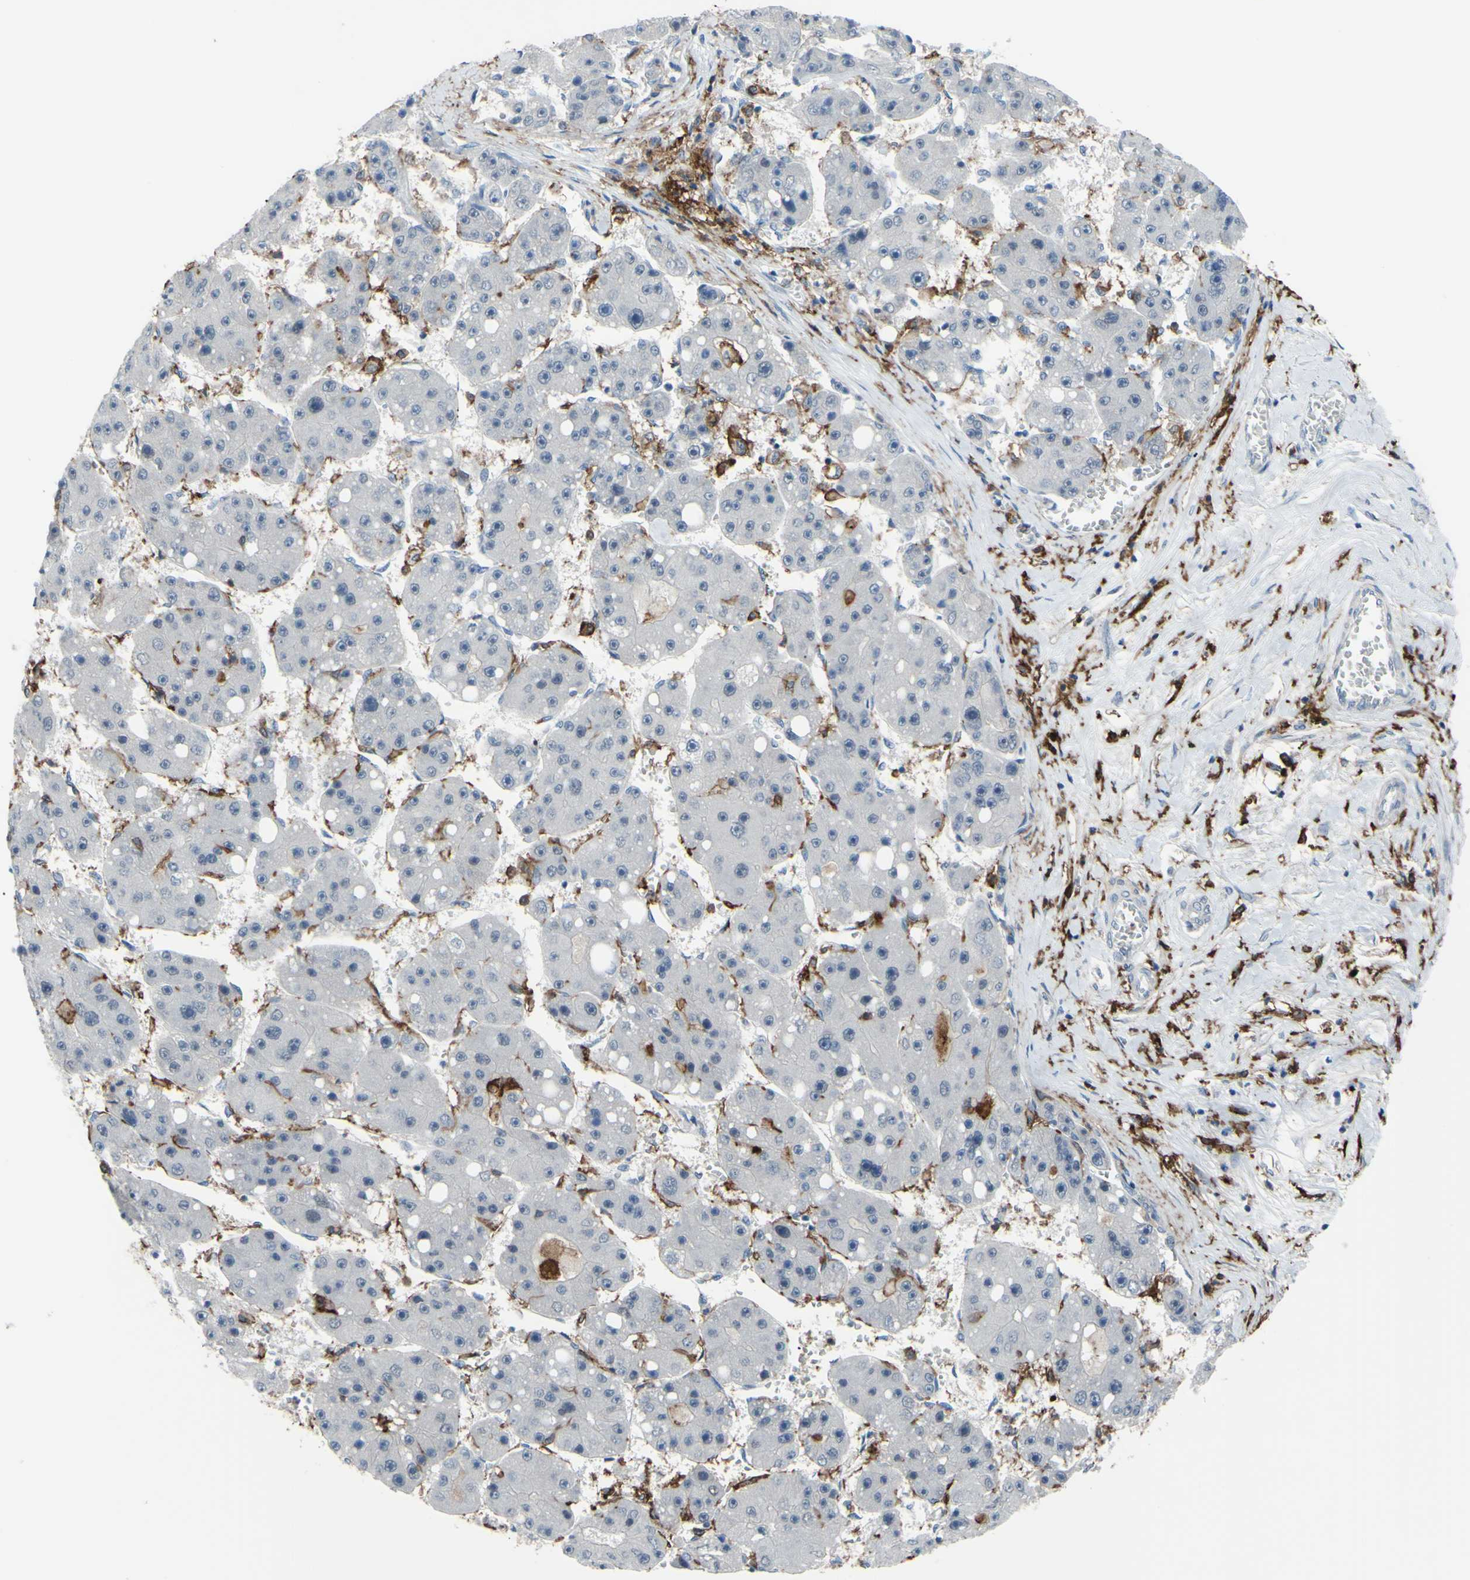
{"staining": {"intensity": "negative", "quantity": "none", "location": "none"}, "tissue": "liver cancer", "cell_type": "Tumor cells", "image_type": "cancer", "snomed": [{"axis": "morphology", "description": "Carcinoma, Hepatocellular, NOS"}, {"axis": "topography", "description": "Liver"}], "caption": "A micrograph of liver cancer (hepatocellular carcinoma) stained for a protein demonstrates no brown staining in tumor cells. (DAB IHC visualized using brightfield microscopy, high magnification).", "gene": "FCGR2A", "patient": {"sex": "female", "age": 61}}